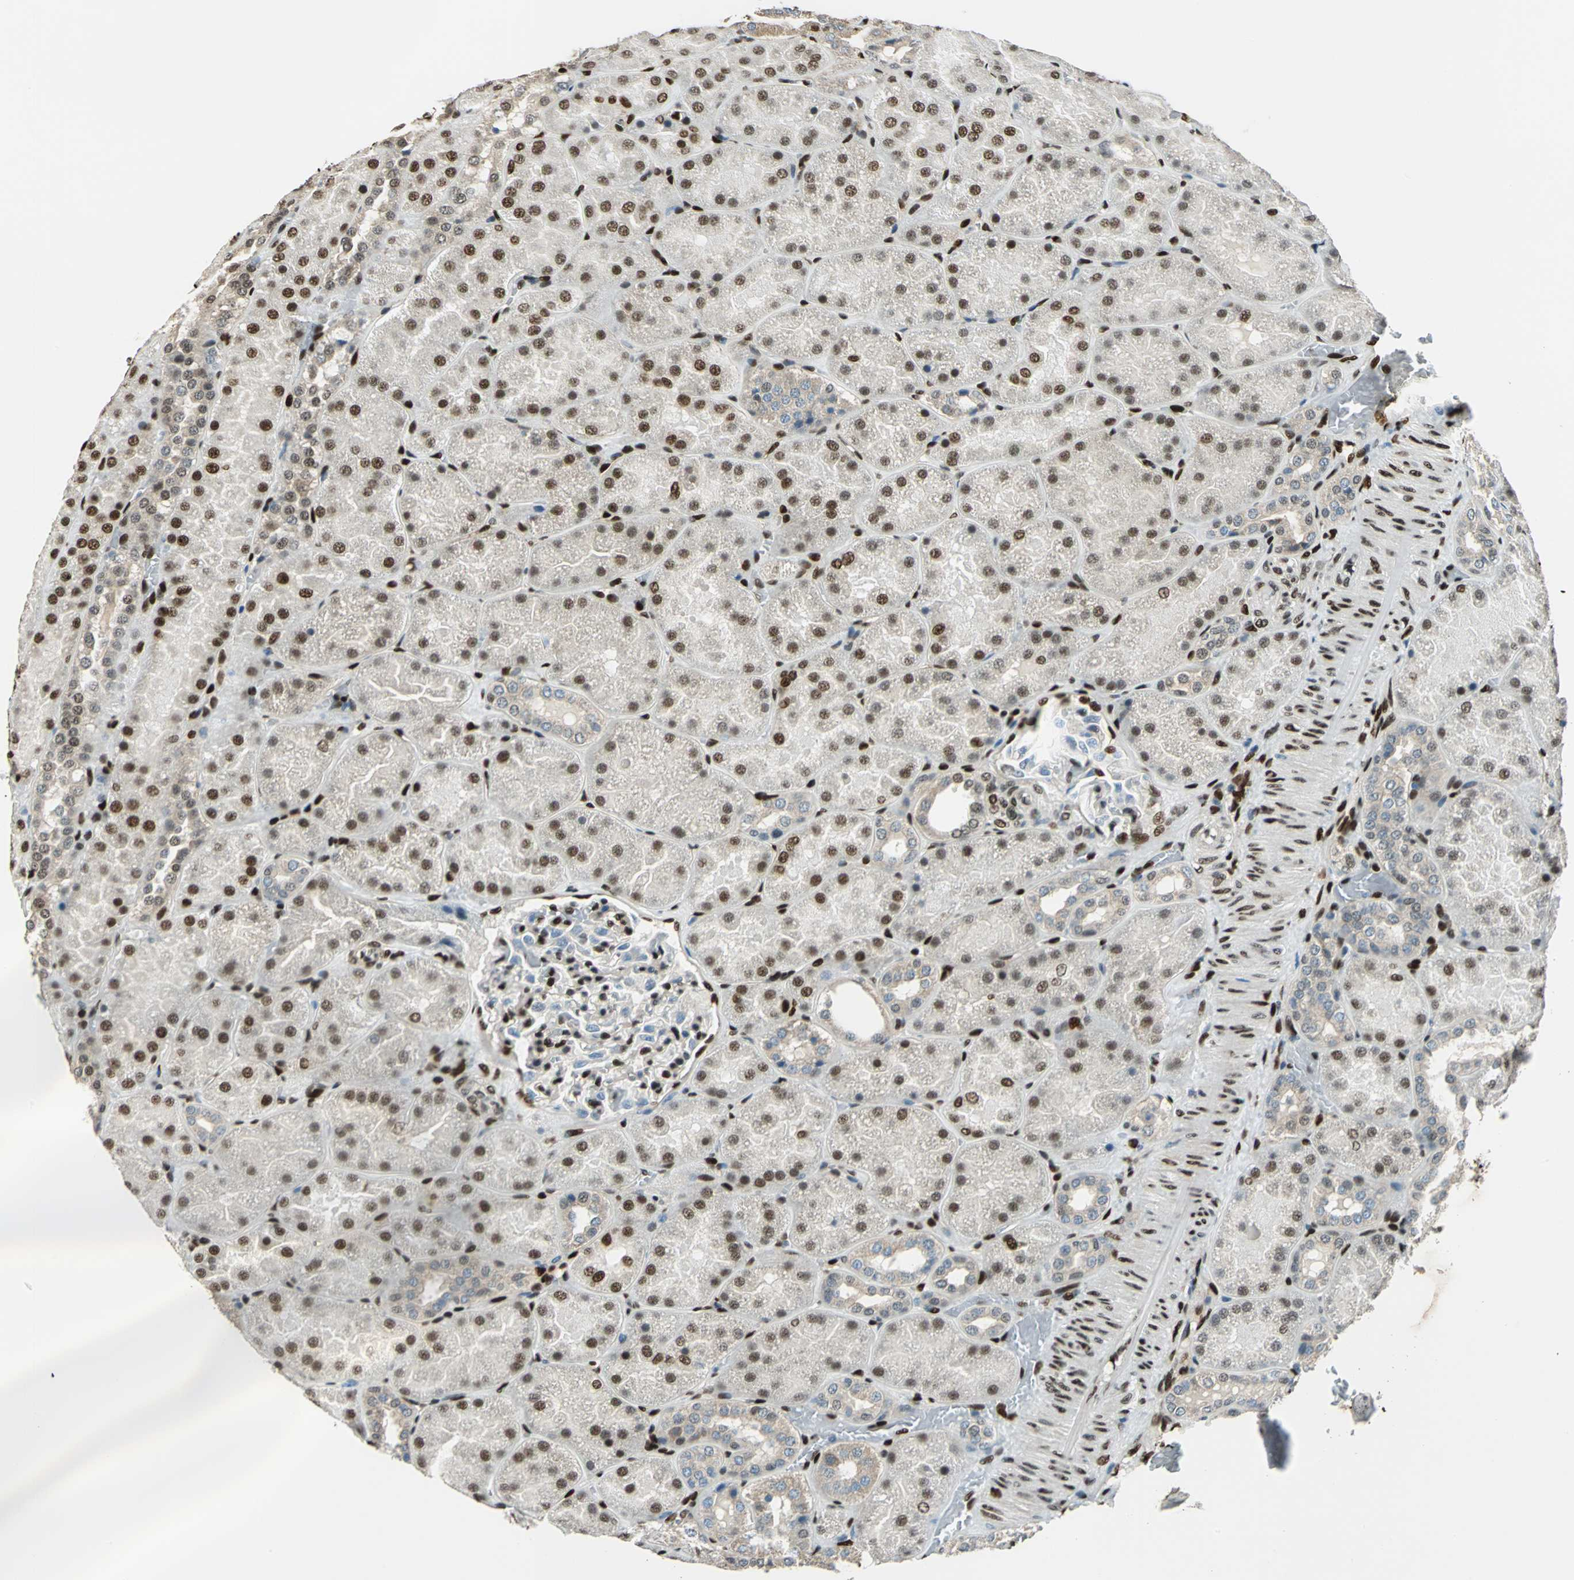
{"staining": {"intensity": "strong", "quantity": "25%-75%", "location": "nuclear"}, "tissue": "kidney", "cell_type": "Cells in glomeruli", "image_type": "normal", "snomed": [{"axis": "morphology", "description": "Normal tissue, NOS"}, {"axis": "topography", "description": "Kidney"}], "caption": "High-magnification brightfield microscopy of normal kidney stained with DAB (3,3'-diaminobenzidine) (brown) and counterstained with hematoxylin (blue). cells in glomeruli exhibit strong nuclear positivity is identified in approximately25%-75% of cells. Immunohistochemistry (ihc) stains the protein of interest in brown and the nuclei are stained blue.", "gene": "NFIA", "patient": {"sex": "male", "age": 28}}